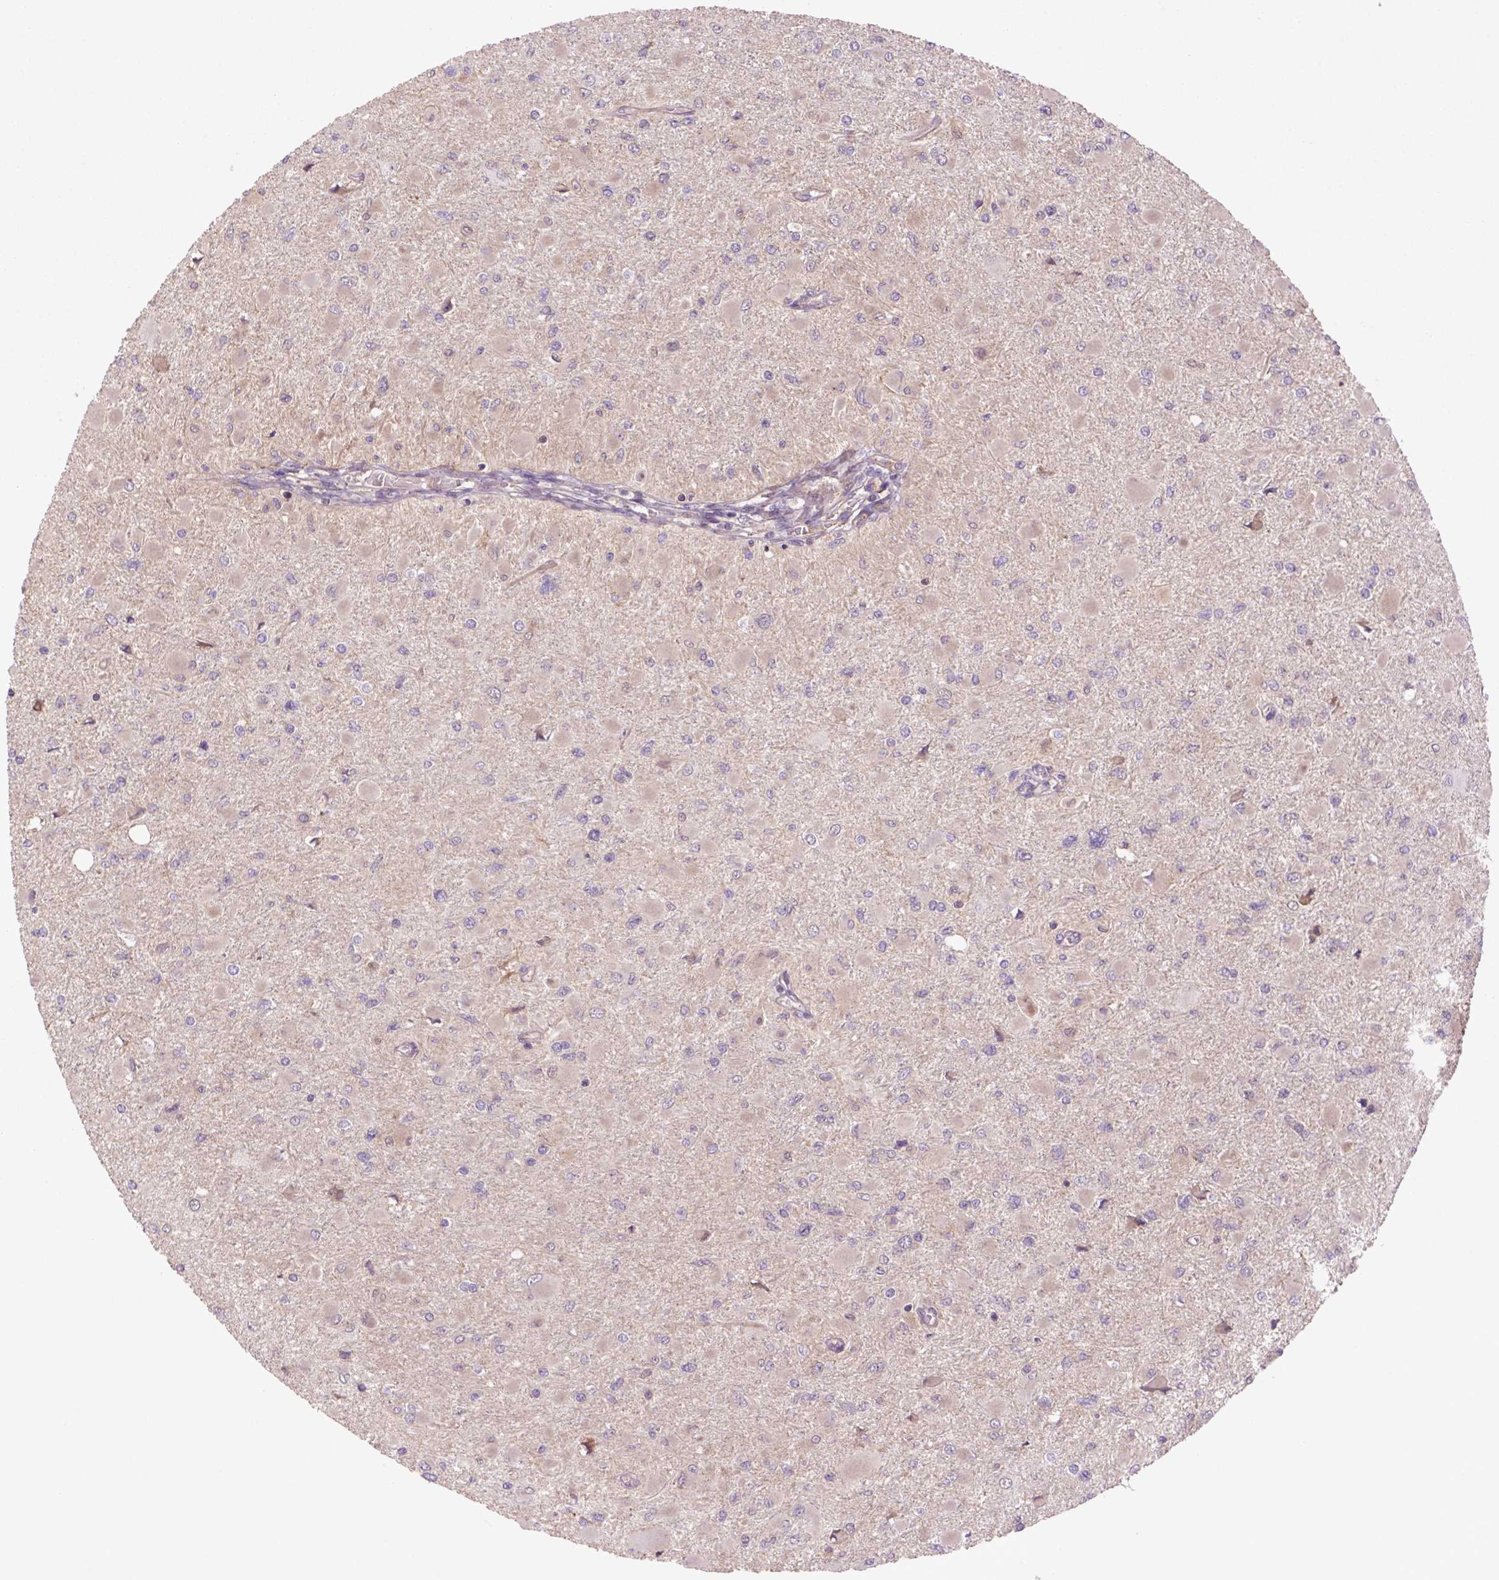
{"staining": {"intensity": "weak", "quantity": "25%-75%", "location": "cytoplasmic/membranous"}, "tissue": "glioma", "cell_type": "Tumor cells", "image_type": "cancer", "snomed": [{"axis": "morphology", "description": "Glioma, malignant, High grade"}, {"axis": "topography", "description": "Cerebral cortex"}], "caption": "Immunohistochemistry image of human malignant high-grade glioma stained for a protein (brown), which shows low levels of weak cytoplasmic/membranous expression in about 25%-75% of tumor cells.", "gene": "HSPBP1", "patient": {"sex": "female", "age": 36}}